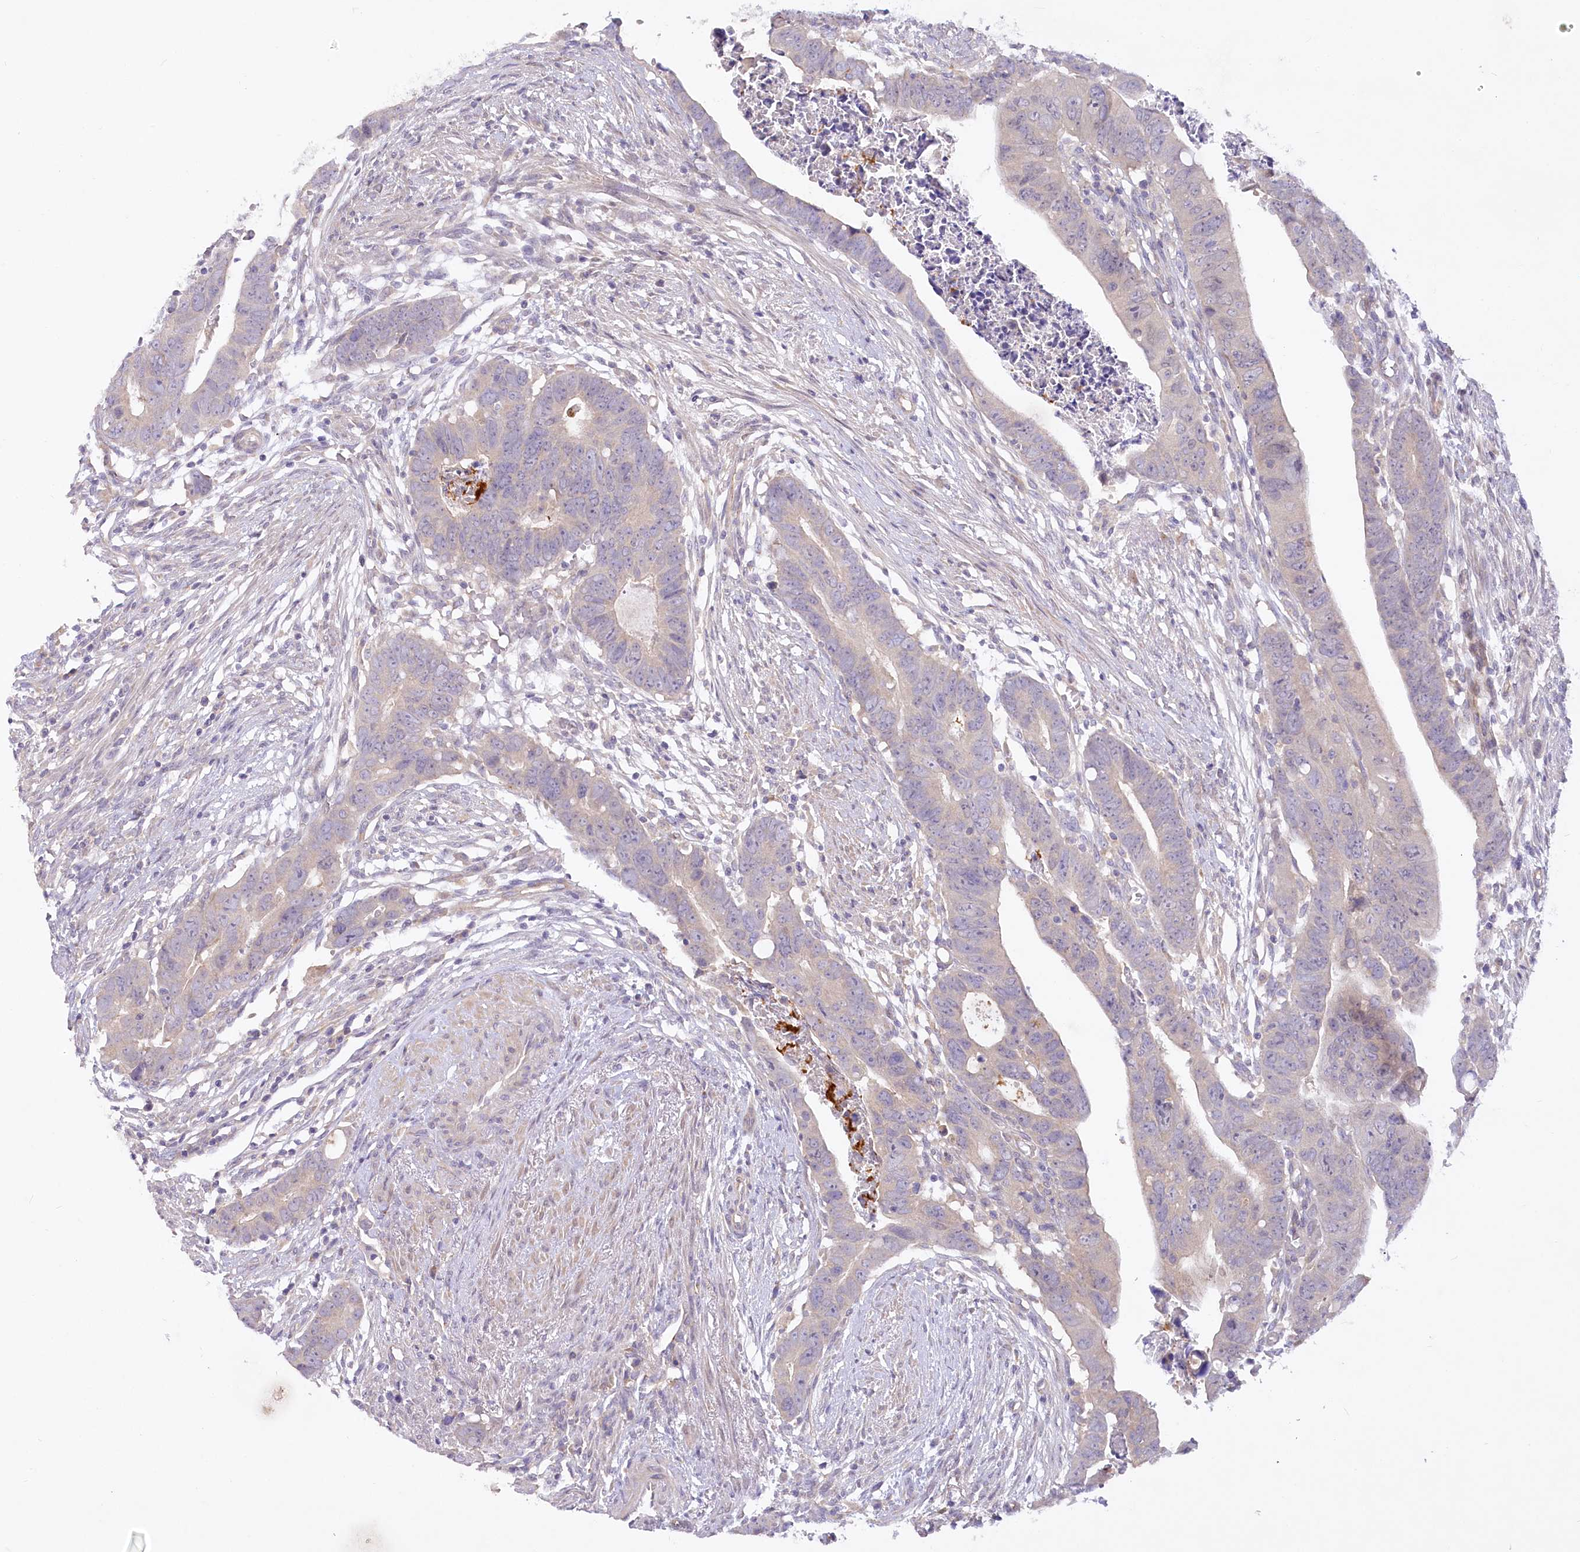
{"staining": {"intensity": "negative", "quantity": "none", "location": "none"}, "tissue": "colorectal cancer", "cell_type": "Tumor cells", "image_type": "cancer", "snomed": [{"axis": "morphology", "description": "Adenocarcinoma, NOS"}, {"axis": "topography", "description": "Rectum"}], "caption": "The micrograph displays no staining of tumor cells in colorectal cancer.", "gene": "EFHC2", "patient": {"sex": "female", "age": 65}}